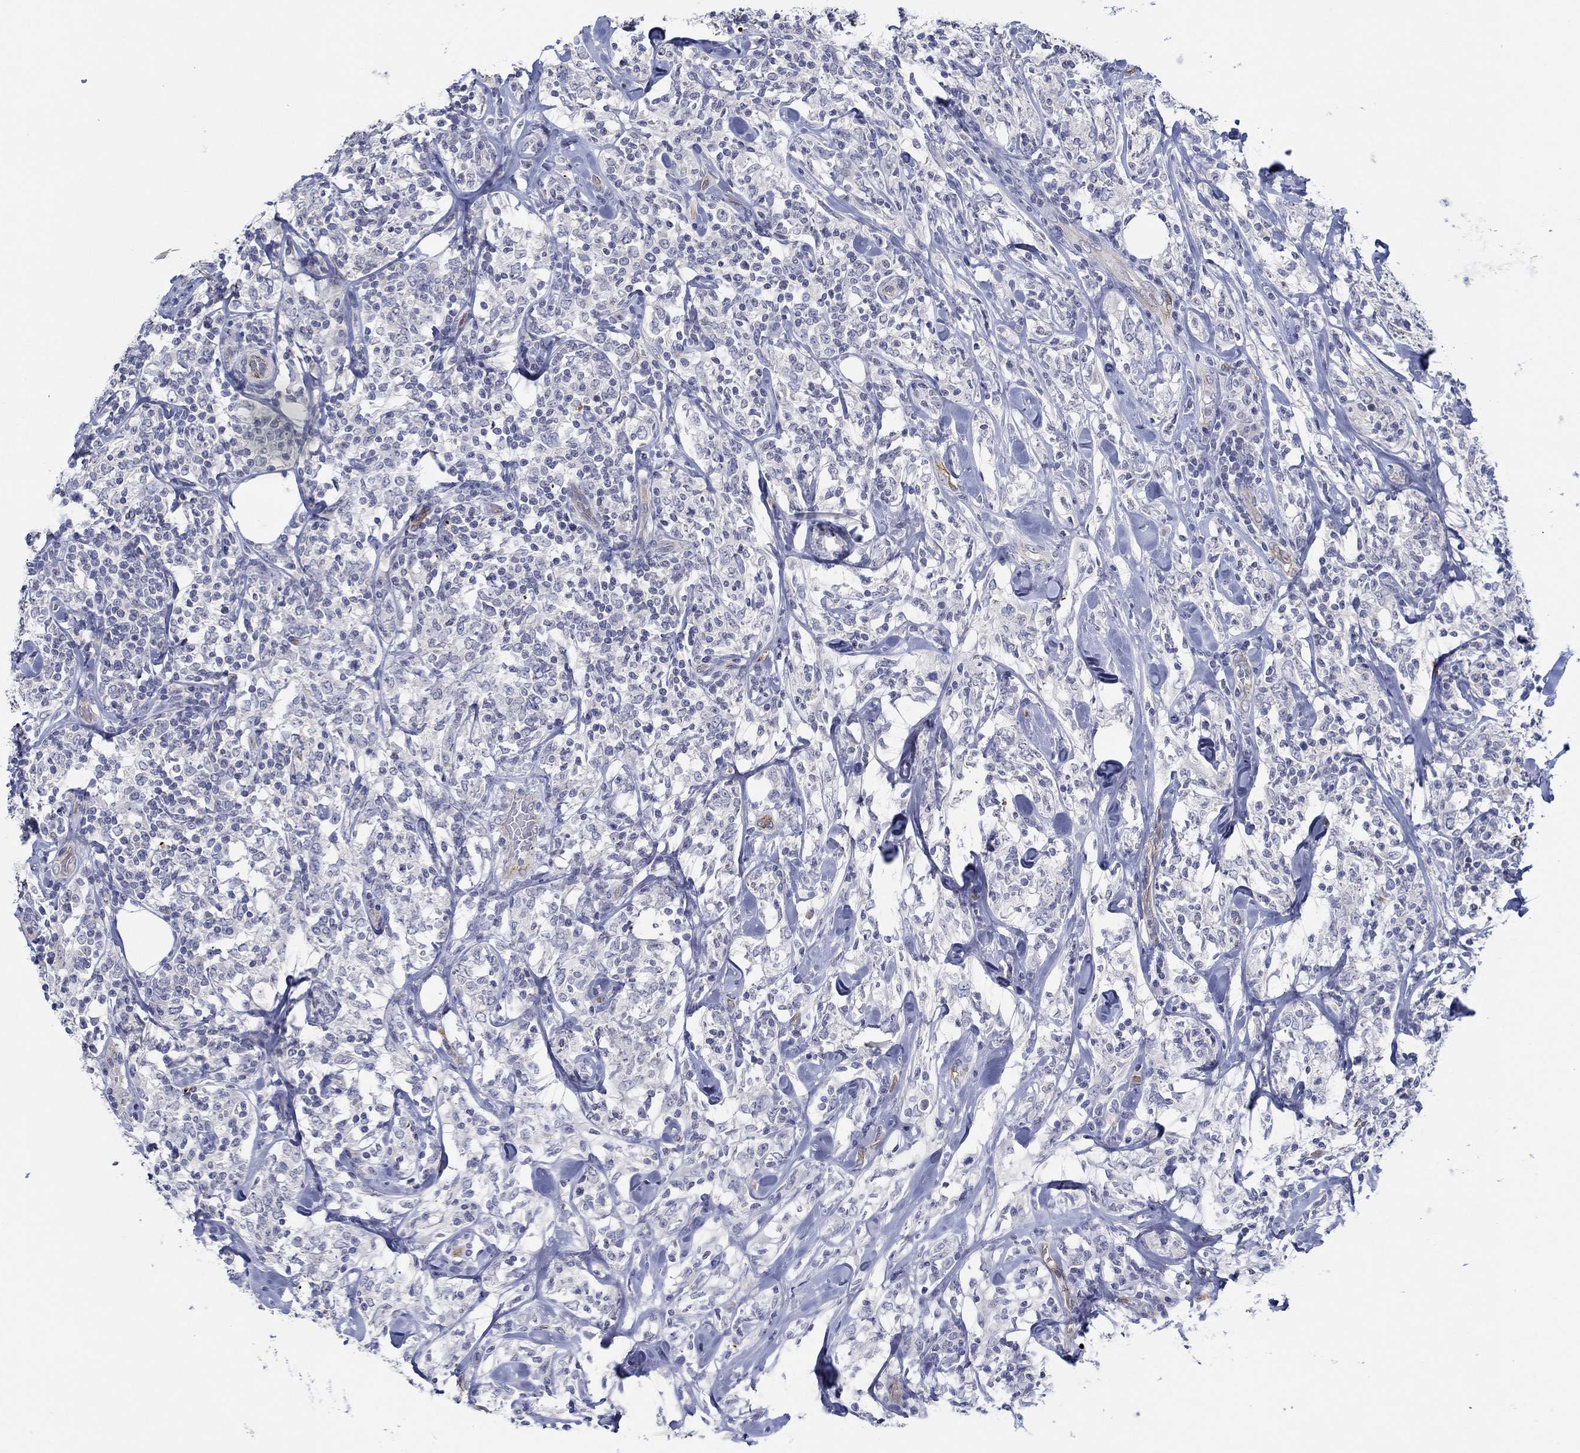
{"staining": {"intensity": "negative", "quantity": "none", "location": "none"}, "tissue": "lymphoma", "cell_type": "Tumor cells", "image_type": "cancer", "snomed": [{"axis": "morphology", "description": "Malignant lymphoma, non-Hodgkin's type, High grade"}, {"axis": "topography", "description": "Lymph node"}], "caption": "IHC histopathology image of lymphoma stained for a protein (brown), which demonstrates no expression in tumor cells.", "gene": "GJA5", "patient": {"sex": "female", "age": 84}}